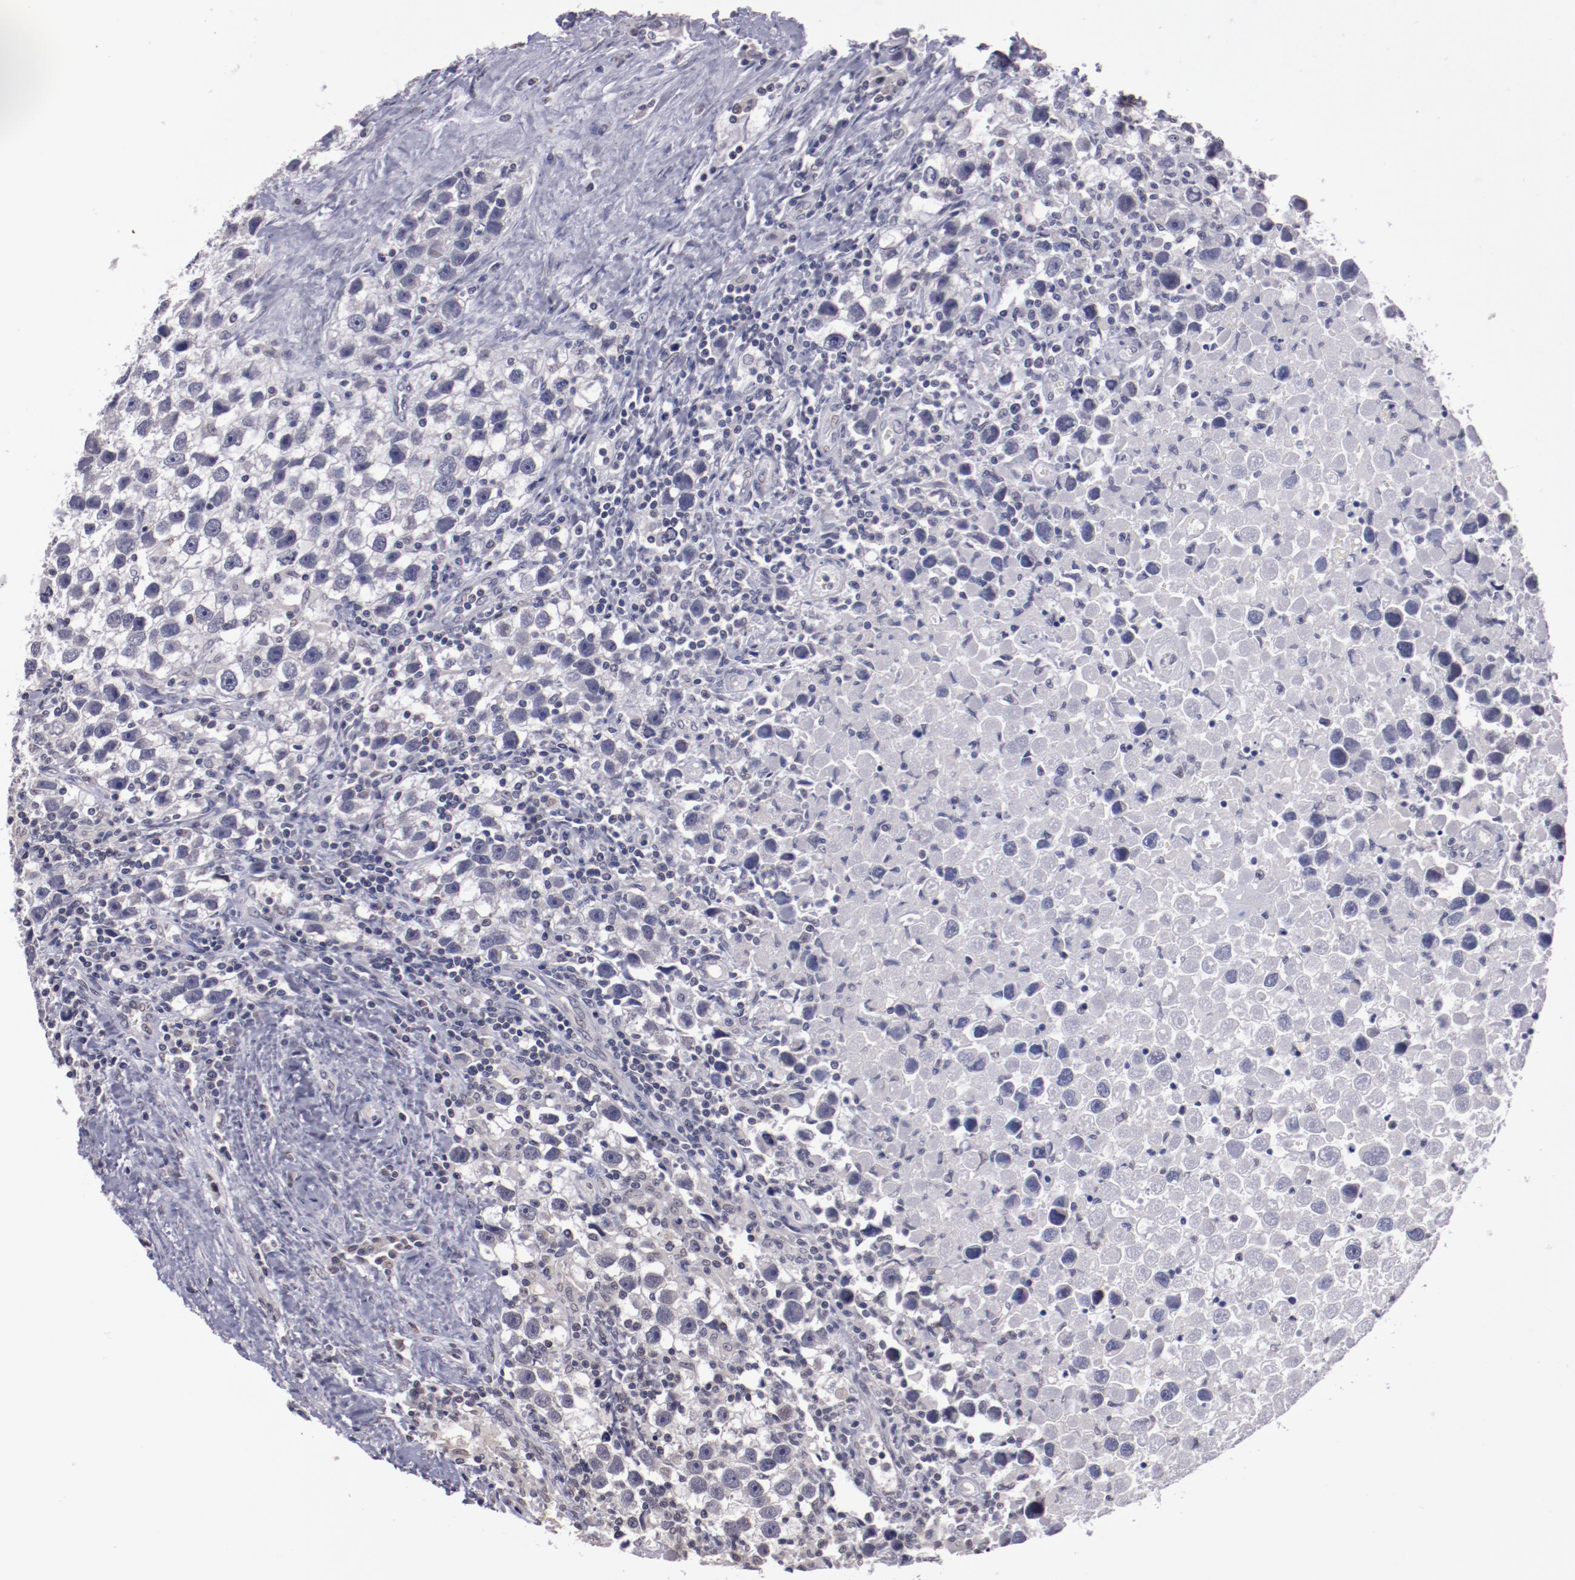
{"staining": {"intensity": "weak", "quantity": "<25%", "location": "nuclear"}, "tissue": "testis cancer", "cell_type": "Tumor cells", "image_type": "cancer", "snomed": [{"axis": "morphology", "description": "Seminoma, NOS"}, {"axis": "topography", "description": "Testis"}], "caption": "A high-resolution histopathology image shows immunohistochemistry (IHC) staining of testis cancer, which demonstrates no significant staining in tumor cells.", "gene": "NRXN3", "patient": {"sex": "male", "age": 43}}